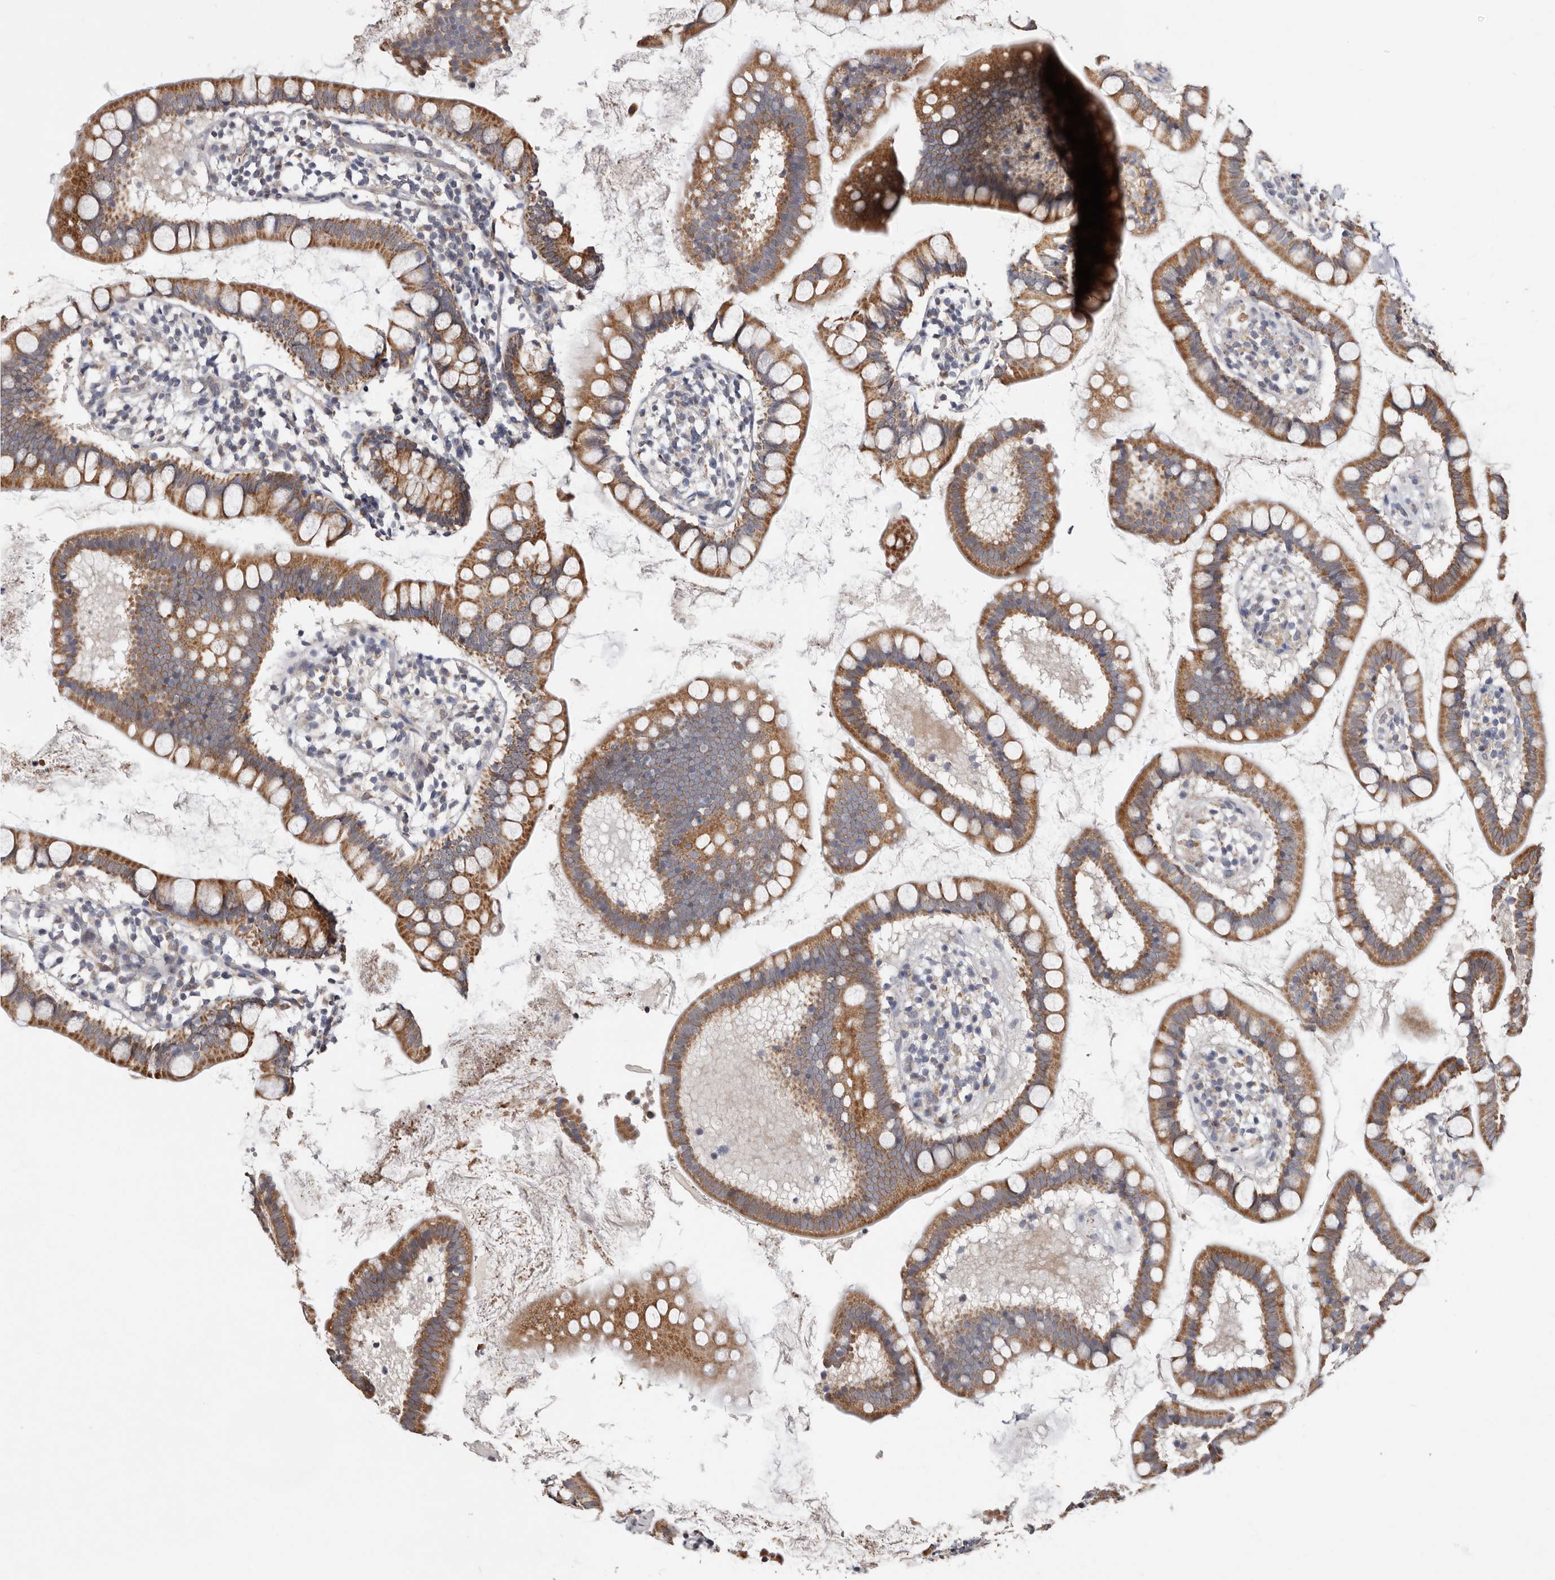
{"staining": {"intensity": "moderate", "quantity": ">75%", "location": "cytoplasmic/membranous"}, "tissue": "small intestine", "cell_type": "Glandular cells", "image_type": "normal", "snomed": [{"axis": "morphology", "description": "Normal tissue, NOS"}, {"axis": "topography", "description": "Small intestine"}], "caption": "Brown immunohistochemical staining in unremarkable human small intestine exhibits moderate cytoplasmic/membranous positivity in approximately >75% of glandular cells.", "gene": "MRPL18", "patient": {"sex": "female", "age": 84}}